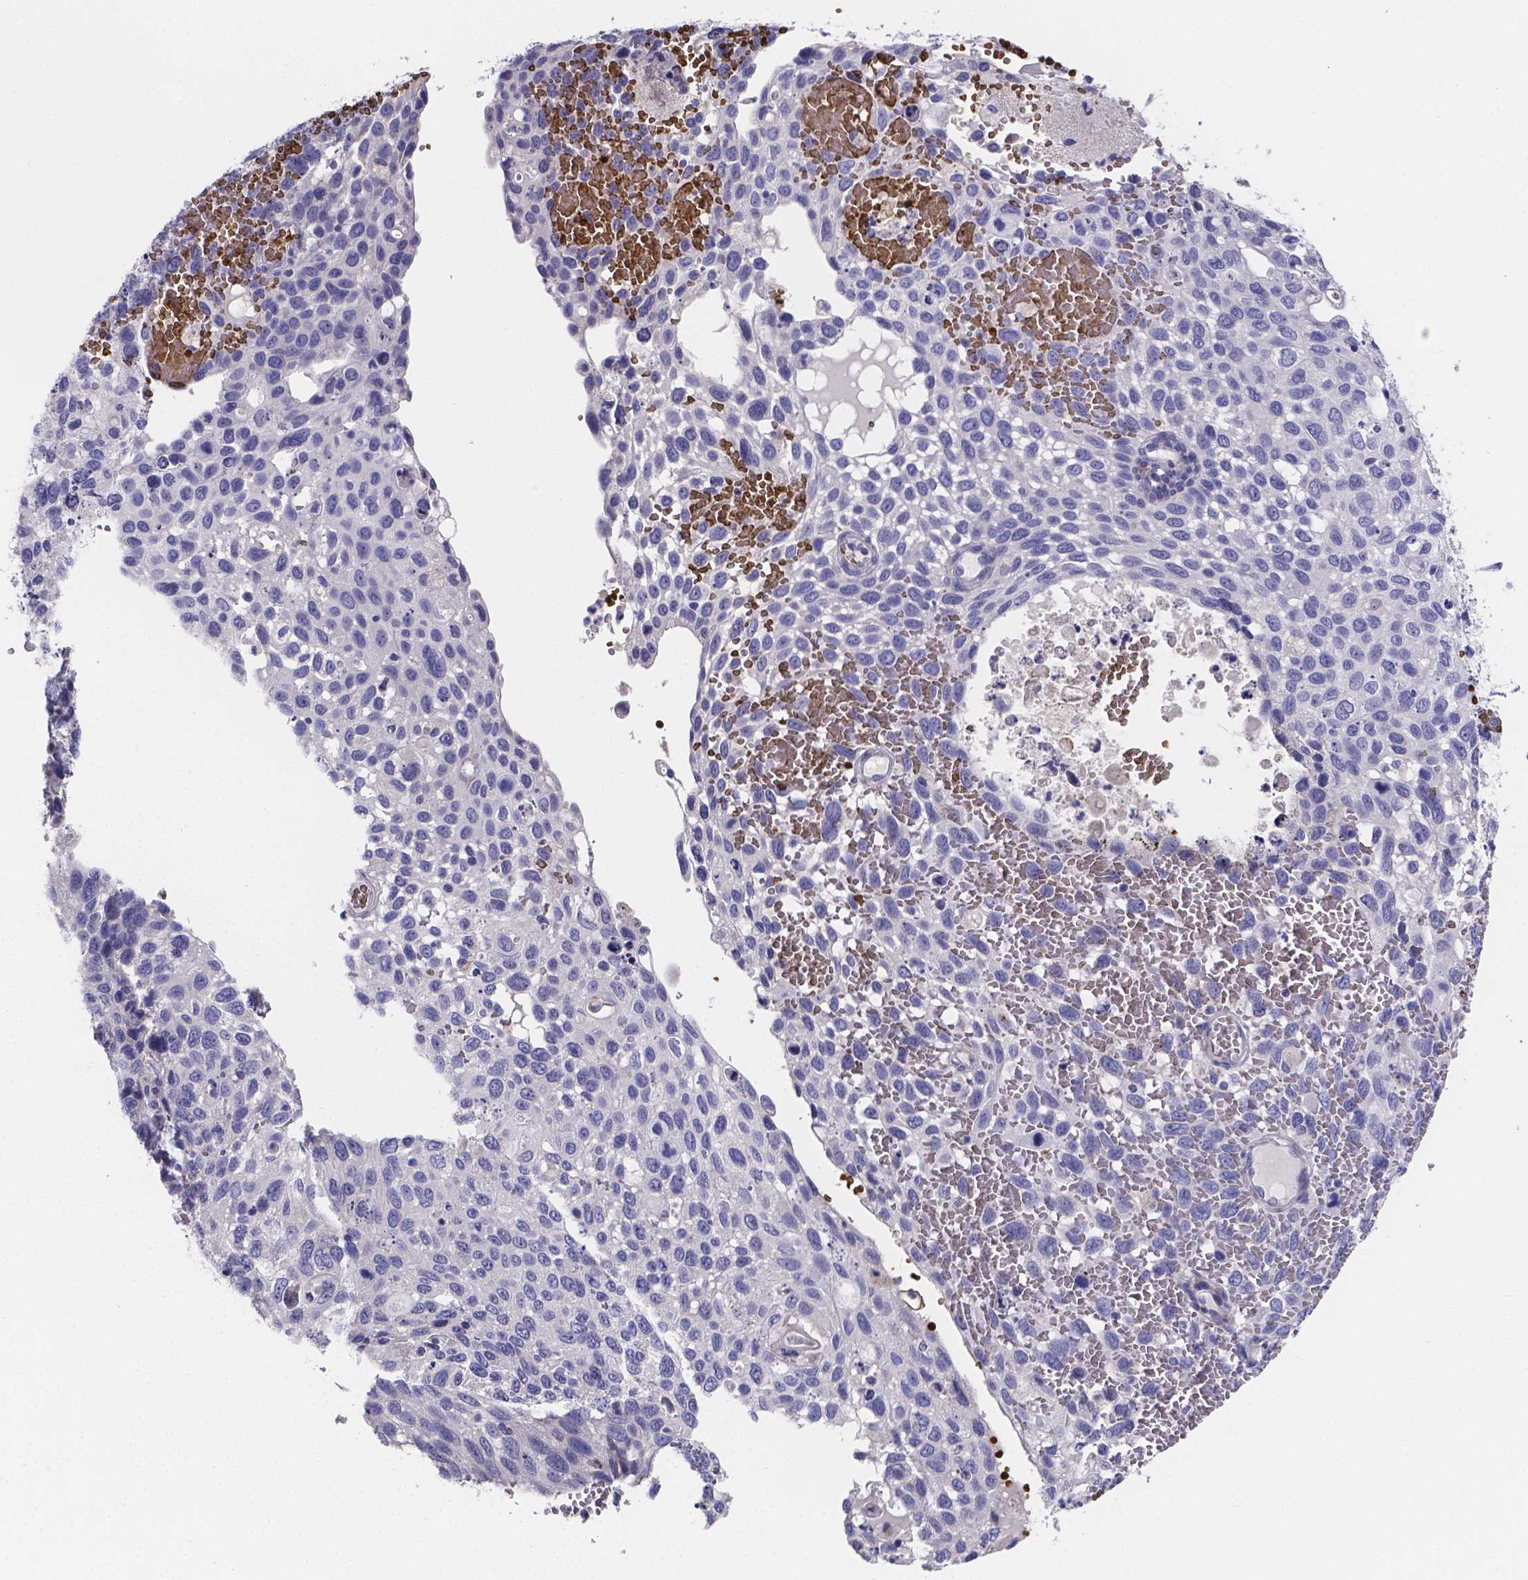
{"staining": {"intensity": "negative", "quantity": "none", "location": "none"}, "tissue": "cervical cancer", "cell_type": "Tumor cells", "image_type": "cancer", "snomed": [{"axis": "morphology", "description": "Squamous cell carcinoma, NOS"}, {"axis": "topography", "description": "Cervix"}], "caption": "Immunohistochemistry image of neoplastic tissue: human cervical squamous cell carcinoma stained with DAB (3,3'-diaminobenzidine) shows no significant protein positivity in tumor cells.", "gene": "GABRA3", "patient": {"sex": "female", "age": 70}}